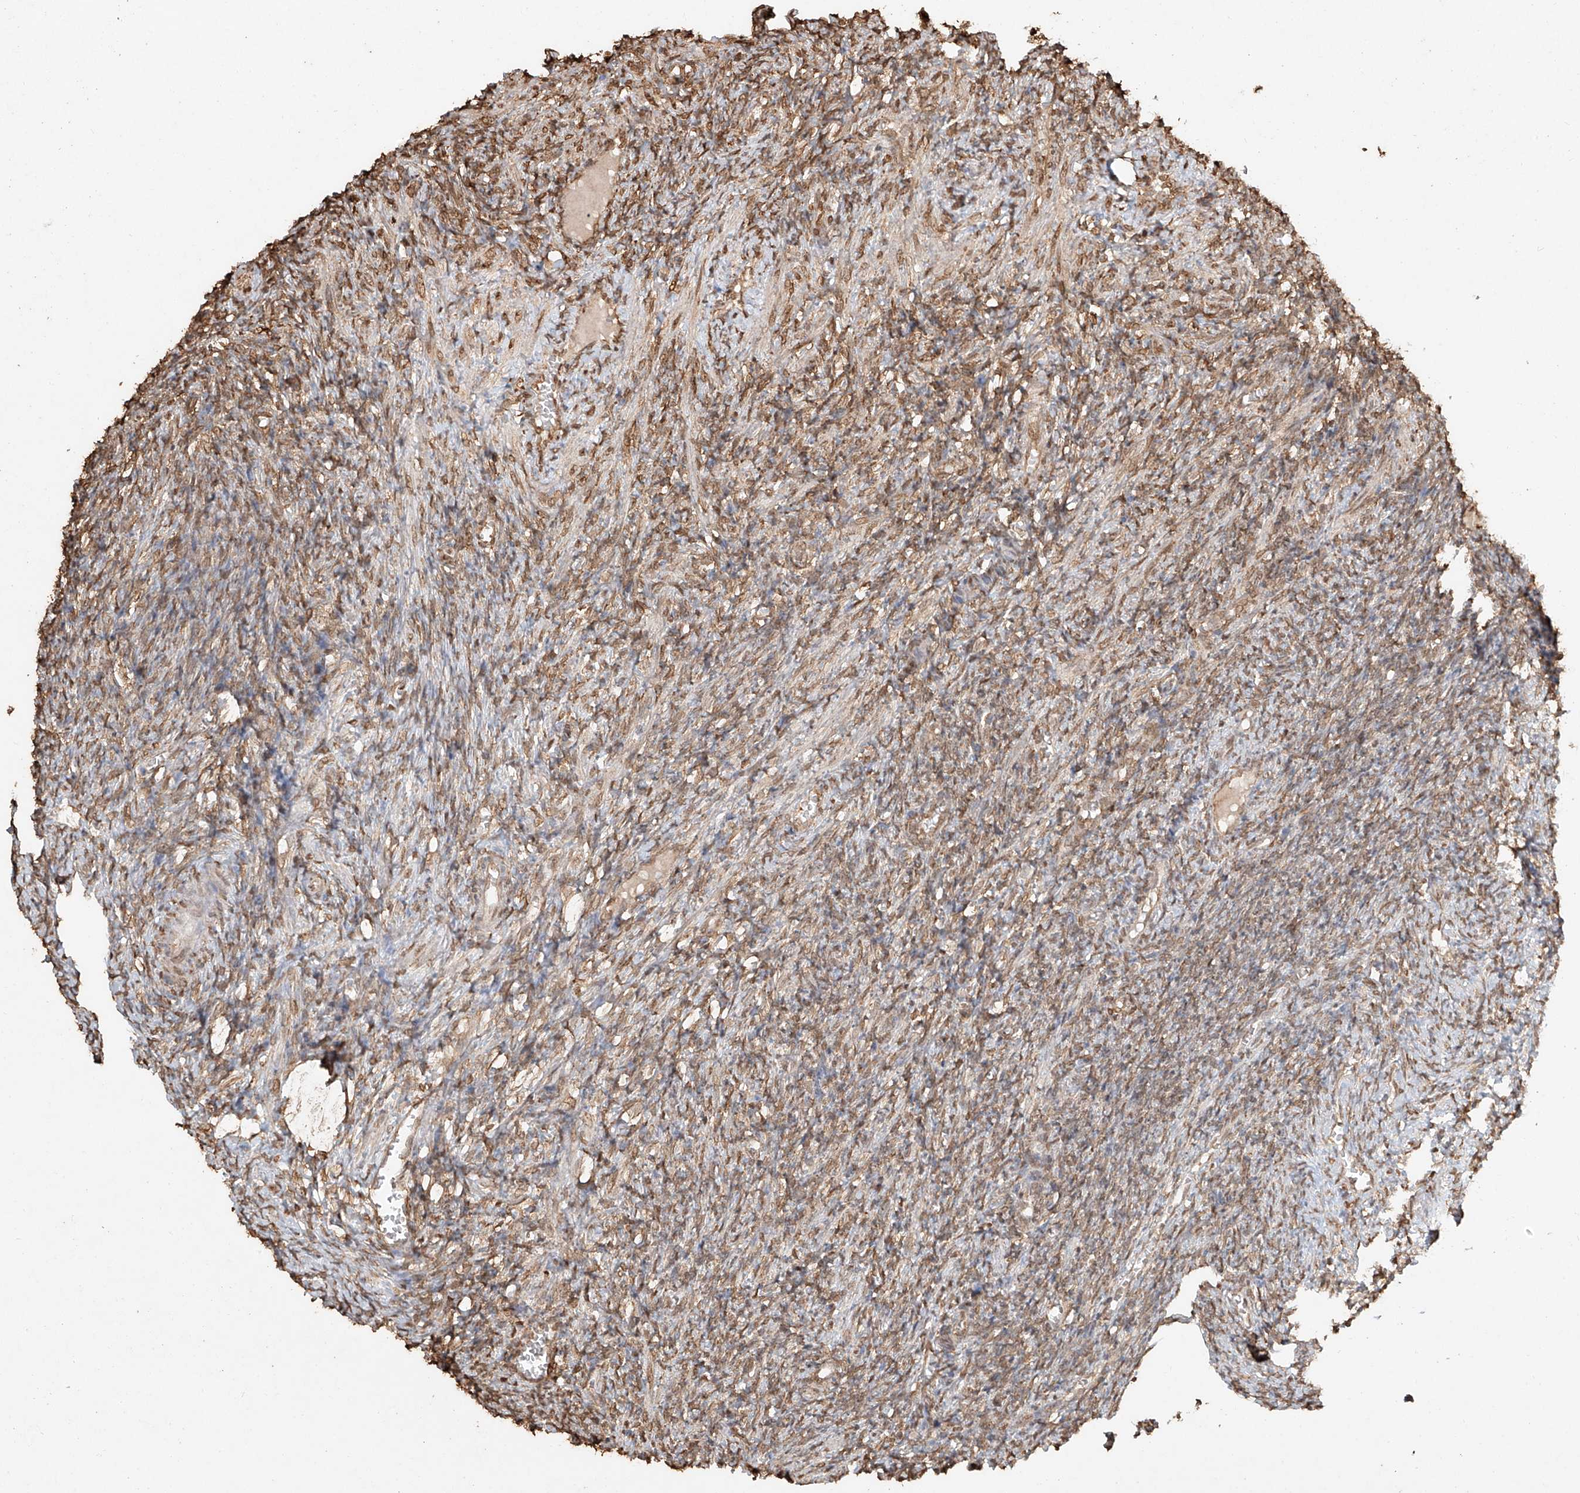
{"staining": {"intensity": "moderate", "quantity": ">75%", "location": "nuclear"}, "tissue": "ovary", "cell_type": "Ovarian stroma cells", "image_type": "normal", "snomed": [{"axis": "morphology", "description": "Normal tissue, NOS"}, {"axis": "topography", "description": "Ovary"}], "caption": "Ovarian stroma cells demonstrate moderate nuclear staining in about >75% of cells in benign ovary.", "gene": "TIGAR", "patient": {"sex": "female", "age": 27}}